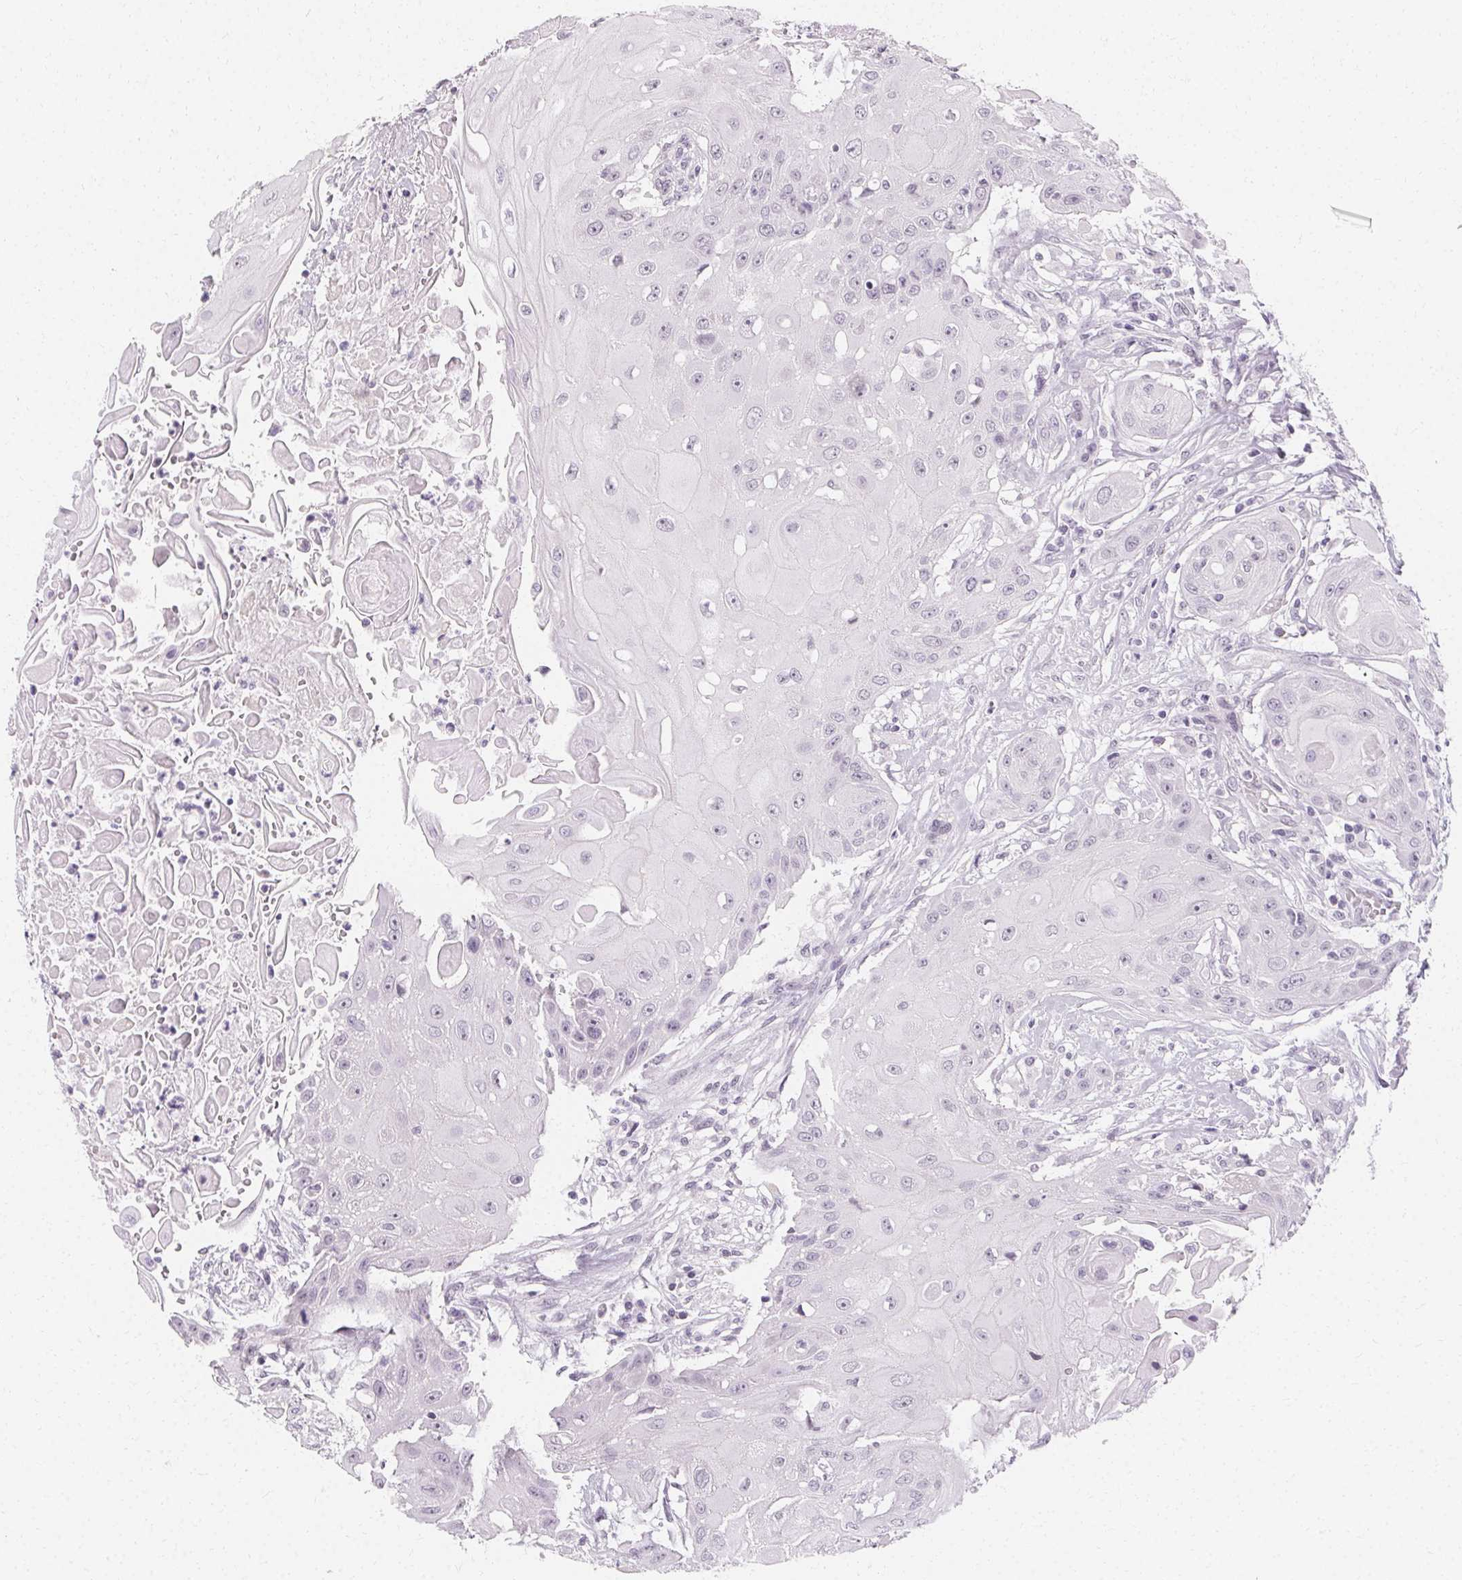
{"staining": {"intensity": "negative", "quantity": "none", "location": "none"}, "tissue": "head and neck cancer", "cell_type": "Tumor cells", "image_type": "cancer", "snomed": [{"axis": "morphology", "description": "Squamous cell carcinoma, NOS"}, {"axis": "topography", "description": "Oral tissue"}, {"axis": "topography", "description": "Head-Neck"}, {"axis": "topography", "description": "Neck, NOS"}], "caption": "Immunohistochemistry (IHC) image of neoplastic tissue: human head and neck cancer stained with DAB shows no significant protein positivity in tumor cells.", "gene": "SYNPR", "patient": {"sex": "female", "age": 55}}